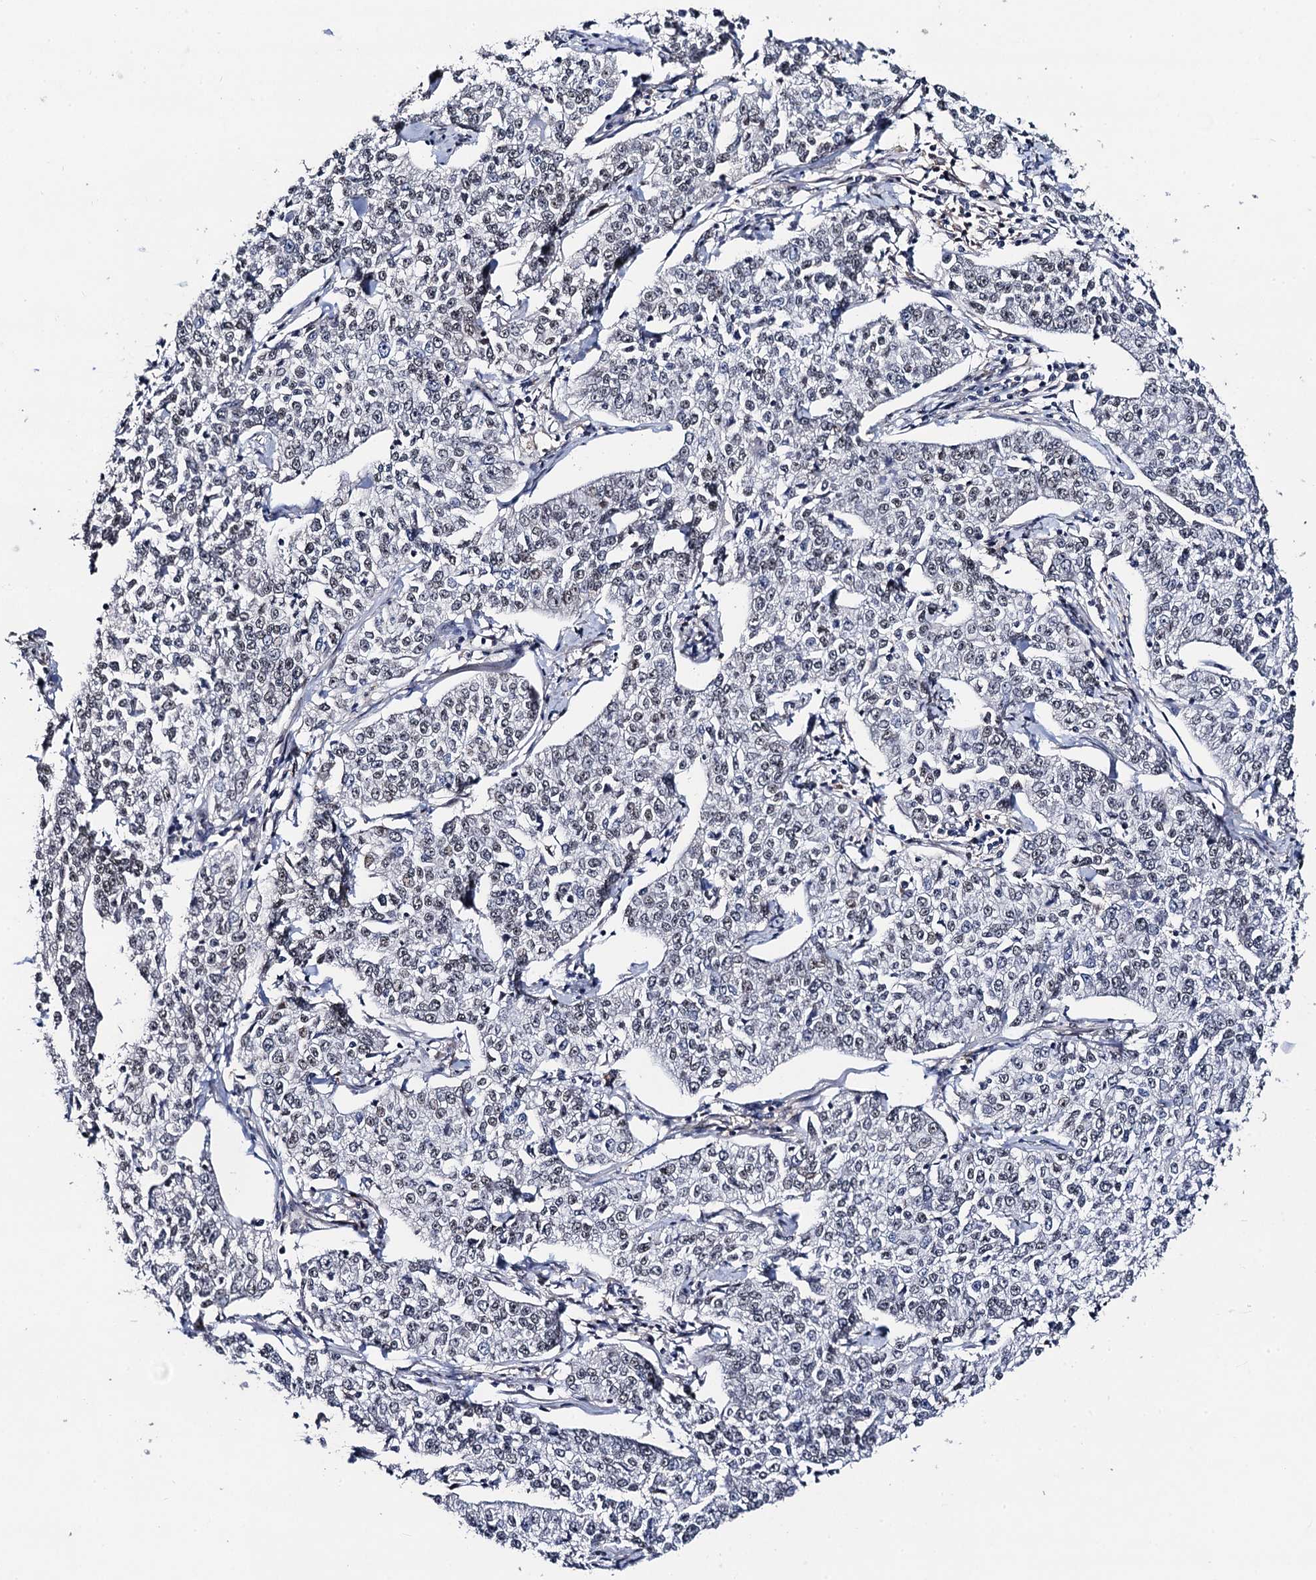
{"staining": {"intensity": "weak", "quantity": "<25%", "location": "nuclear"}, "tissue": "cervical cancer", "cell_type": "Tumor cells", "image_type": "cancer", "snomed": [{"axis": "morphology", "description": "Squamous cell carcinoma, NOS"}, {"axis": "topography", "description": "Cervix"}], "caption": "Protein analysis of squamous cell carcinoma (cervical) exhibits no significant positivity in tumor cells.", "gene": "PPTC7", "patient": {"sex": "female", "age": 35}}